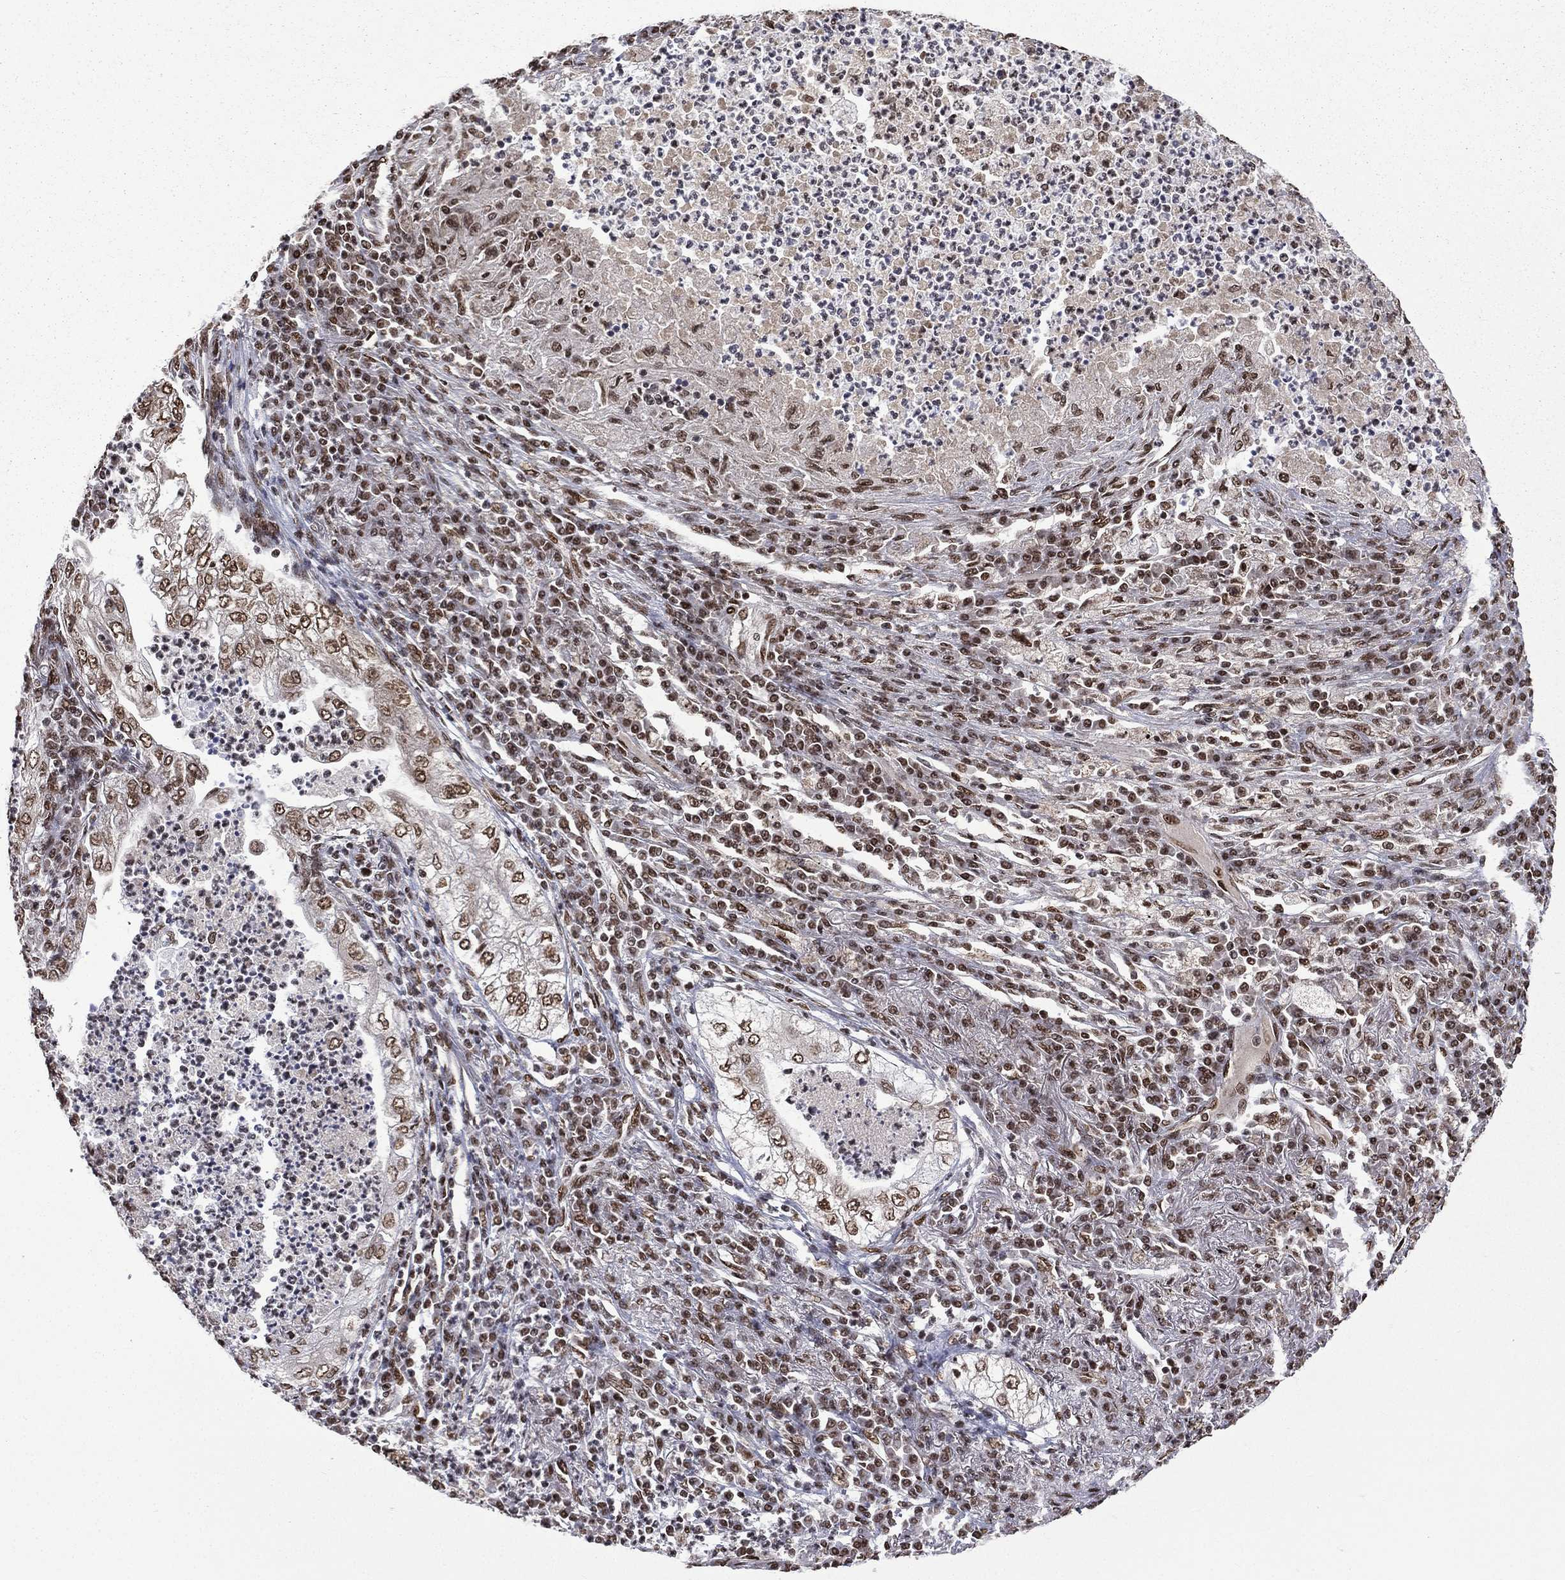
{"staining": {"intensity": "strong", "quantity": ">75%", "location": "nuclear"}, "tissue": "lung cancer", "cell_type": "Tumor cells", "image_type": "cancer", "snomed": [{"axis": "morphology", "description": "Adenocarcinoma, NOS"}, {"axis": "topography", "description": "Lung"}], "caption": "DAB immunohistochemical staining of lung cancer reveals strong nuclear protein staining in about >75% of tumor cells.", "gene": "C5orf24", "patient": {"sex": "female", "age": 73}}